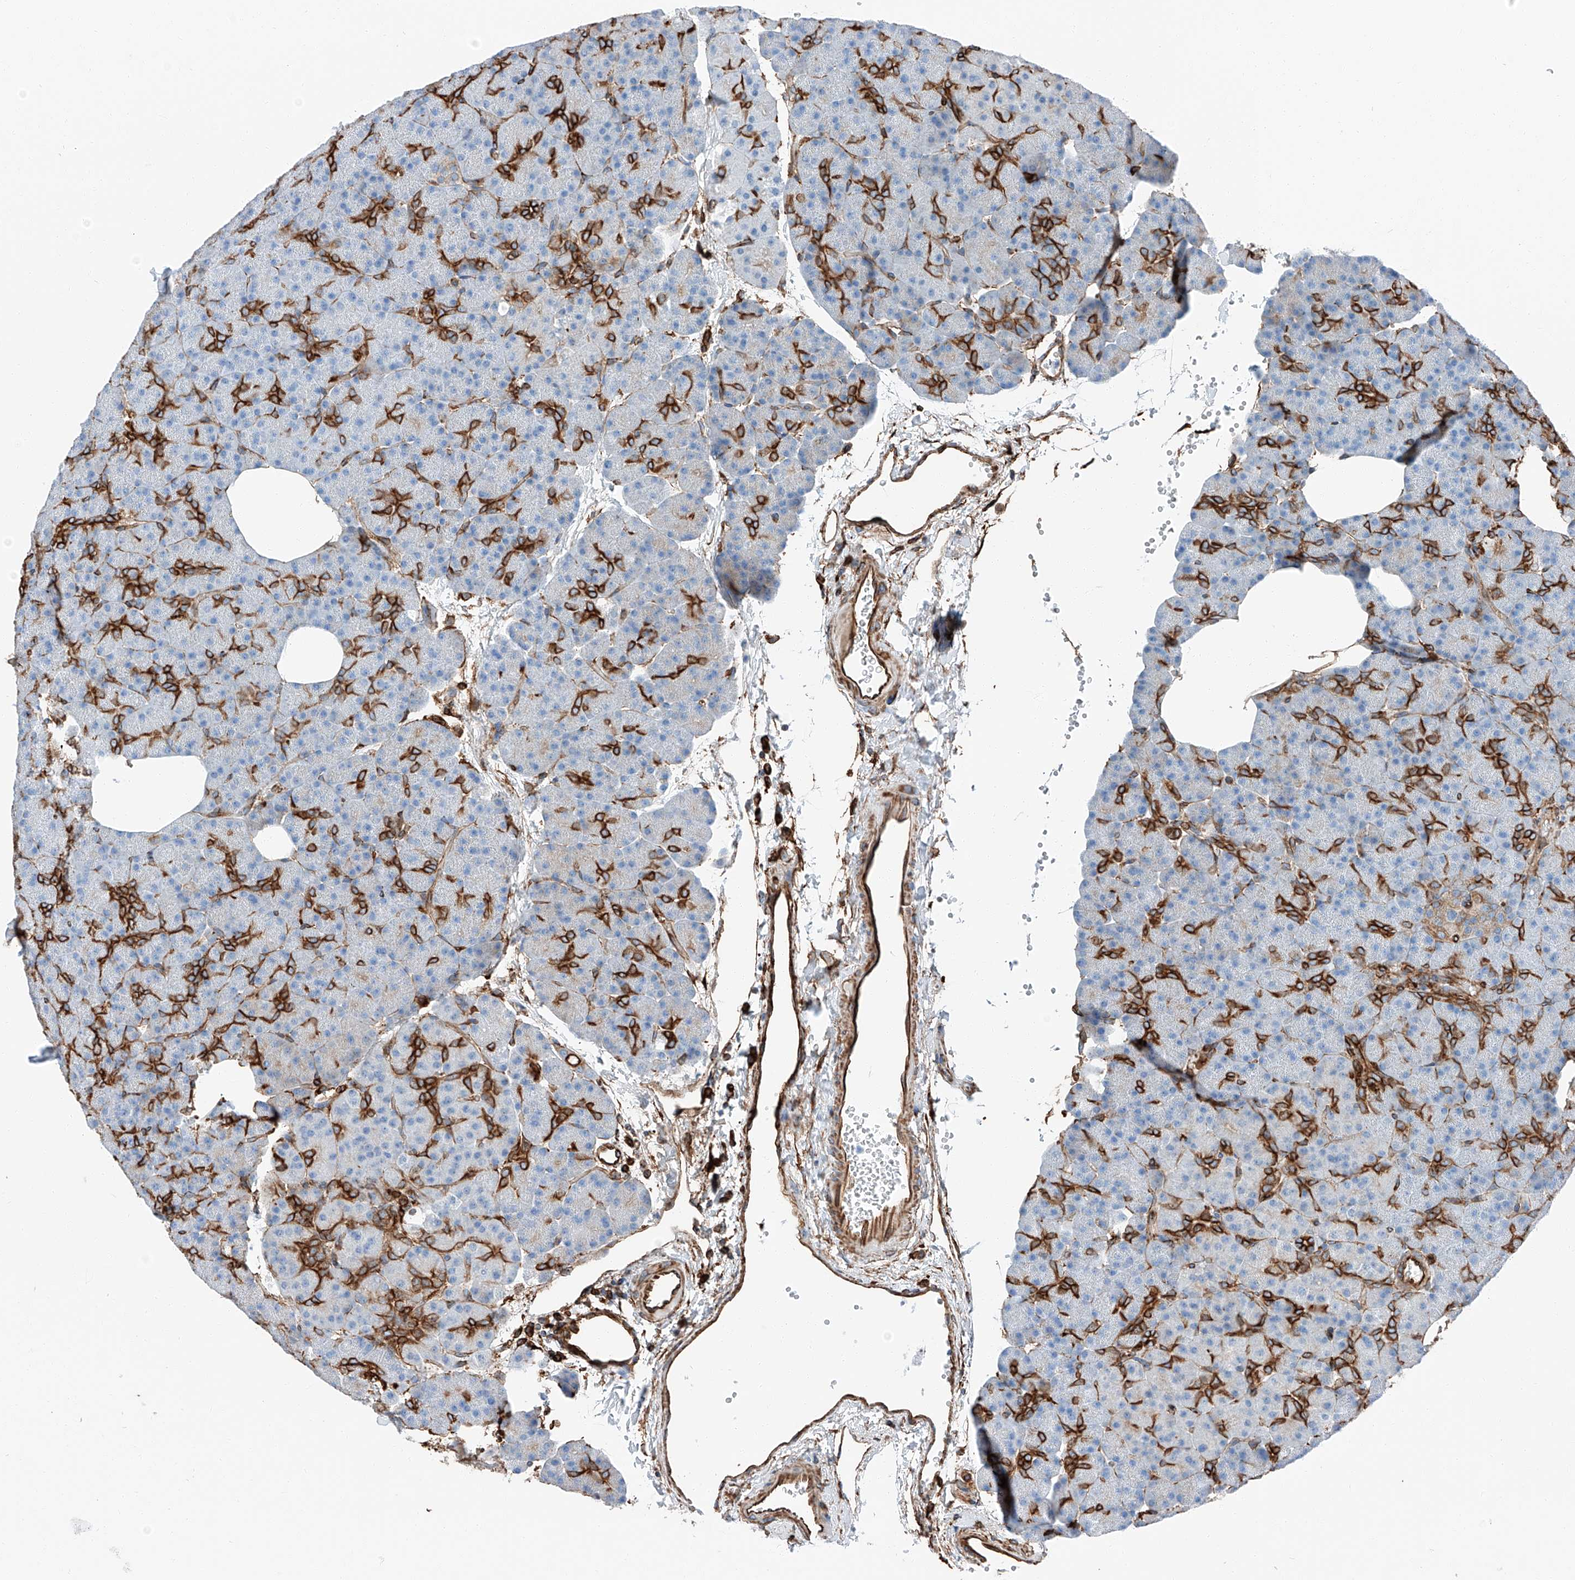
{"staining": {"intensity": "strong", "quantity": "<25%", "location": "cytoplasmic/membranous"}, "tissue": "pancreas", "cell_type": "Exocrine glandular cells", "image_type": "normal", "snomed": [{"axis": "morphology", "description": "Normal tissue, NOS"}, {"axis": "morphology", "description": "Carcinoid, malignant, NOS"}, {"axis": "topography", "description": "Pancreas"}], "caption": "Pancreas stained with a brown dye demonstrates strong cytoplasmic/membranous positive expression in approximately <25% of exocrine glandular cells.", "gene": "ZNF804A", "patient": {"sex": "female", "age": 35}}